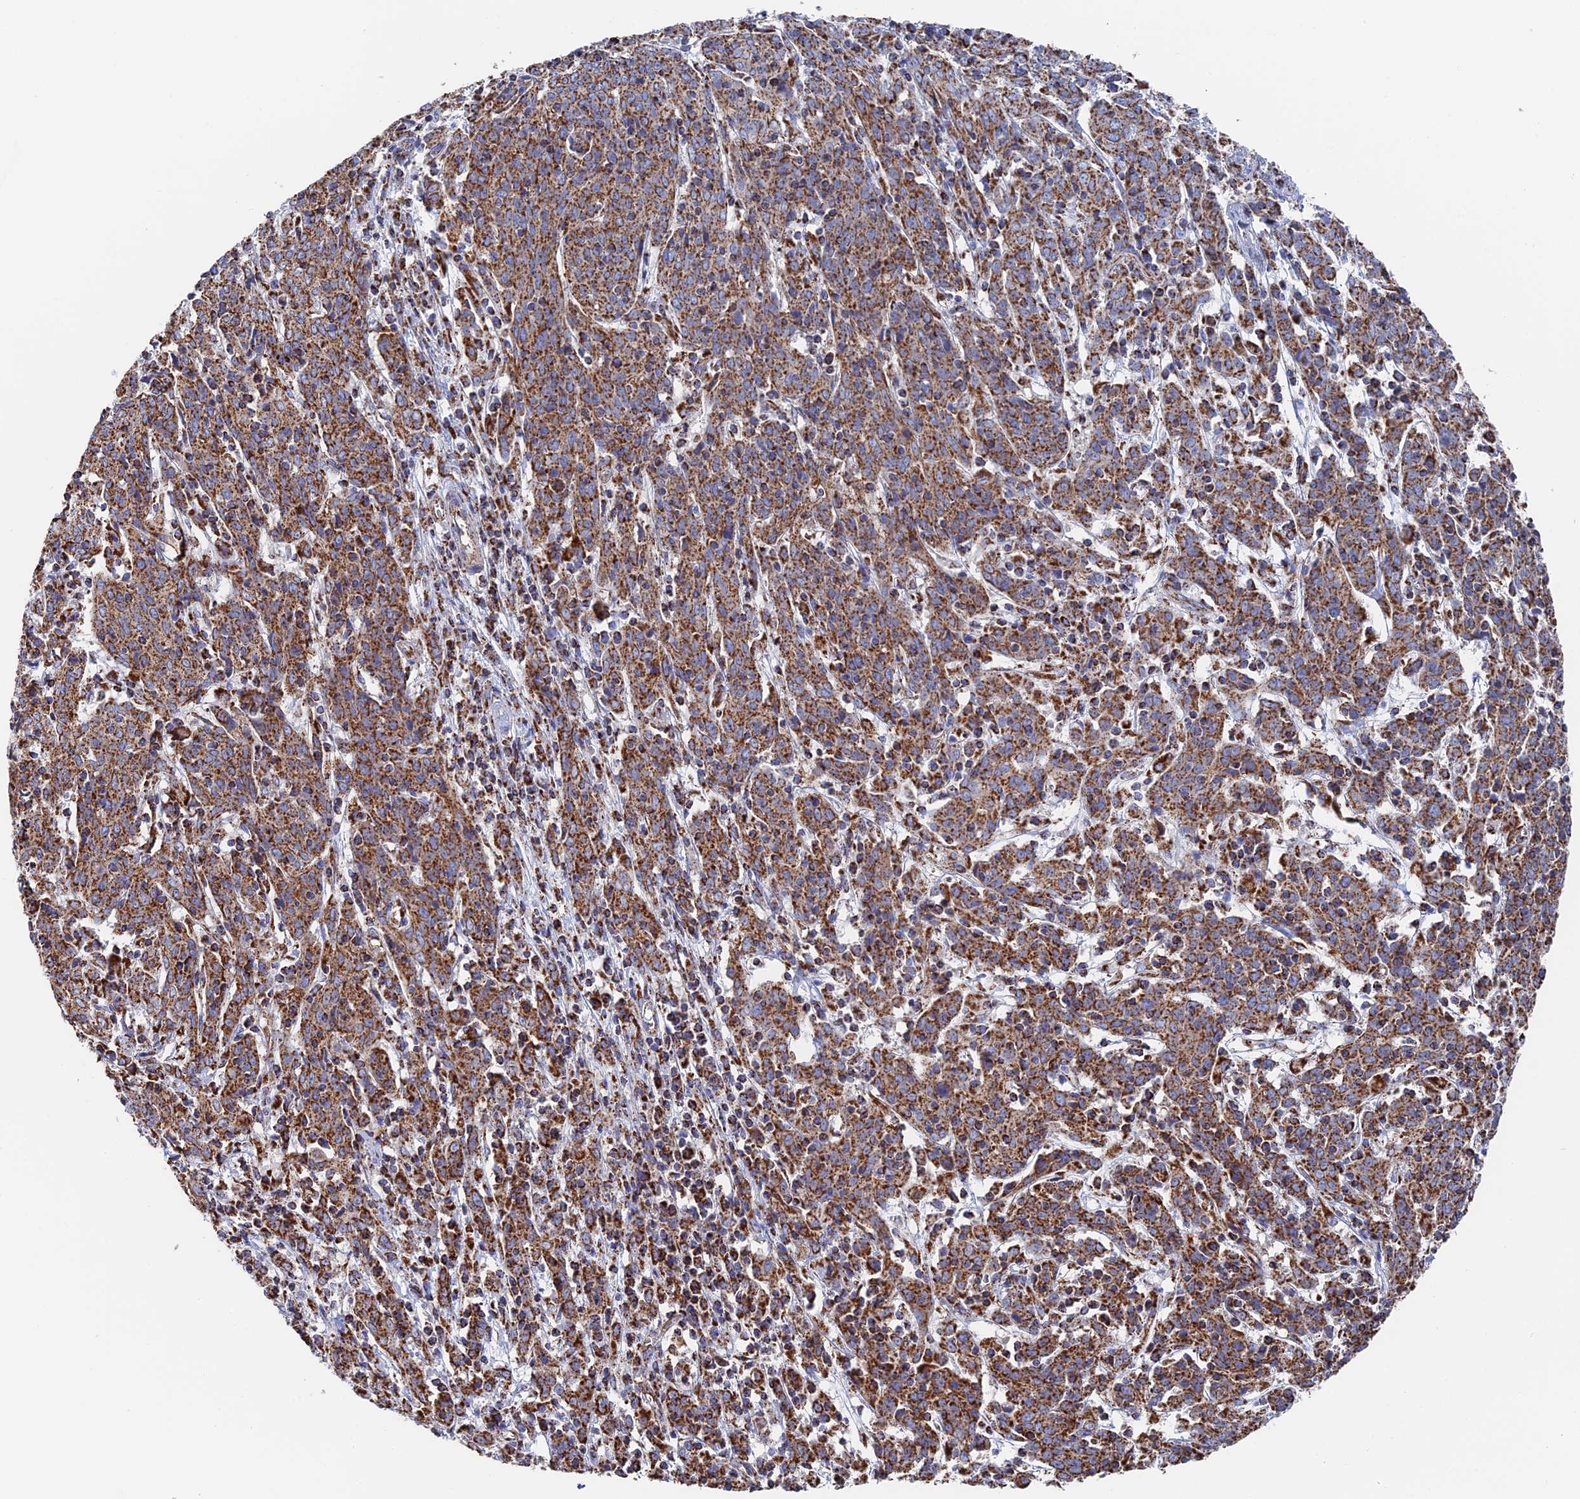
{"staining": {"intensity": "strong", "quantity": ">75%", "location": "cytoplasmic/membranous"}, "tissue": "cervical cancer", "cell_type": "Tumor cells", "image_type": "cancer", "snomed": [{"axis": "morphology", "description": "Squamous cell carcinoma, NOS"}, {"axis": "topography", "description": "Cervix"}], "caption": "High-power microscopy captured an immunohistochemistry photomicrograph of cervical cancer, revealing strong cytoplasmic/membranous positivity in about >75% of tumor cells.", "gene": "HAUS8", "patient": {"sex": "female", "age": 67}}